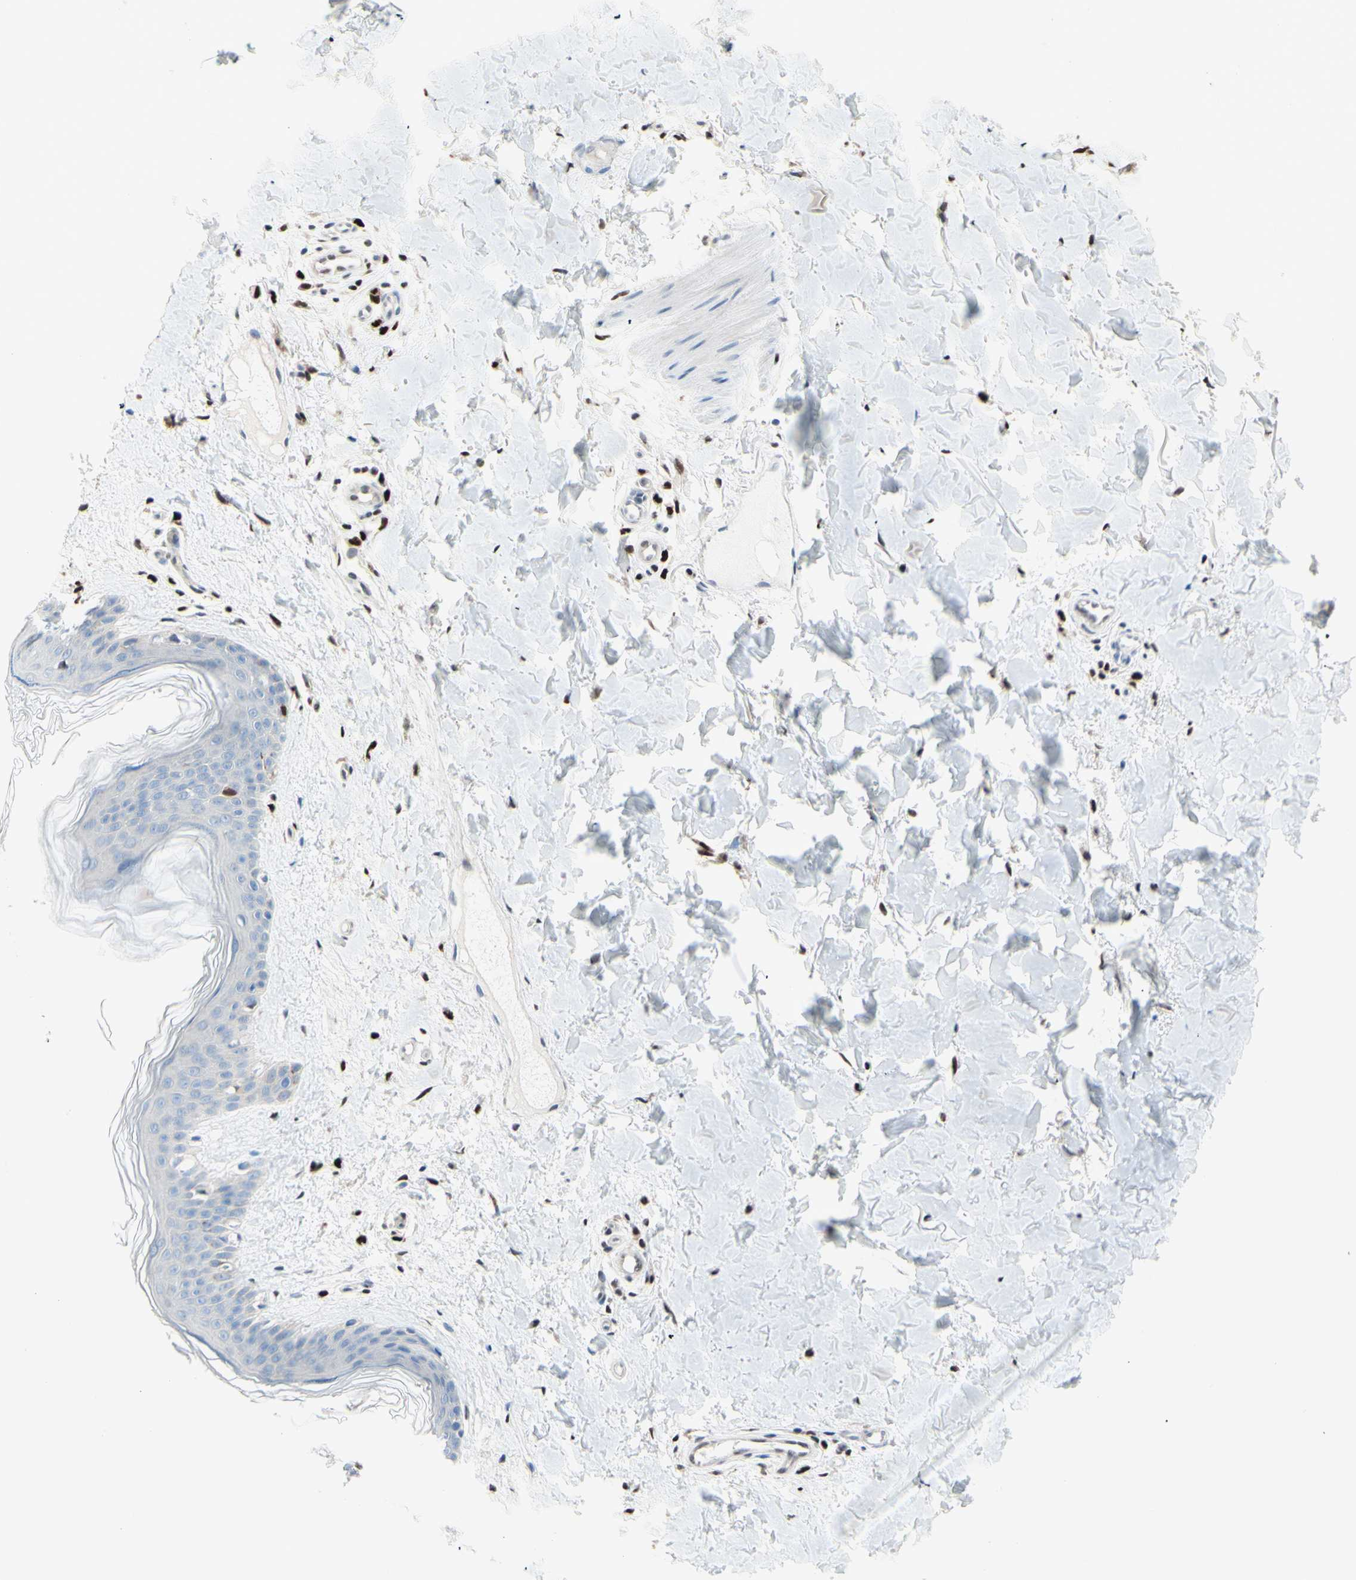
{"staining": {"intensity": "strong", "quantity": ">75%", "location": "nuclear"}, "tissue": "skin", "cell_type": "Fibroblasts", "image_type": "normal", "snomed": [{"axis": "morphology", "description": "Normal tissue, NOS"}, {"axis": "topography", "description": "Skin"}], "caption": "Immunohistochemical staining of benign human skin shows strong nuclear protein positivity in approximately >75% of fibroblasts. (Stains: DAB (3,3'-diaminobenzidine) in brown, nuclei in blue, Microscopy: brightfield microscopy at high magnification).", "gene": "EED", "patient": {"sex": "female", "age": 41}}